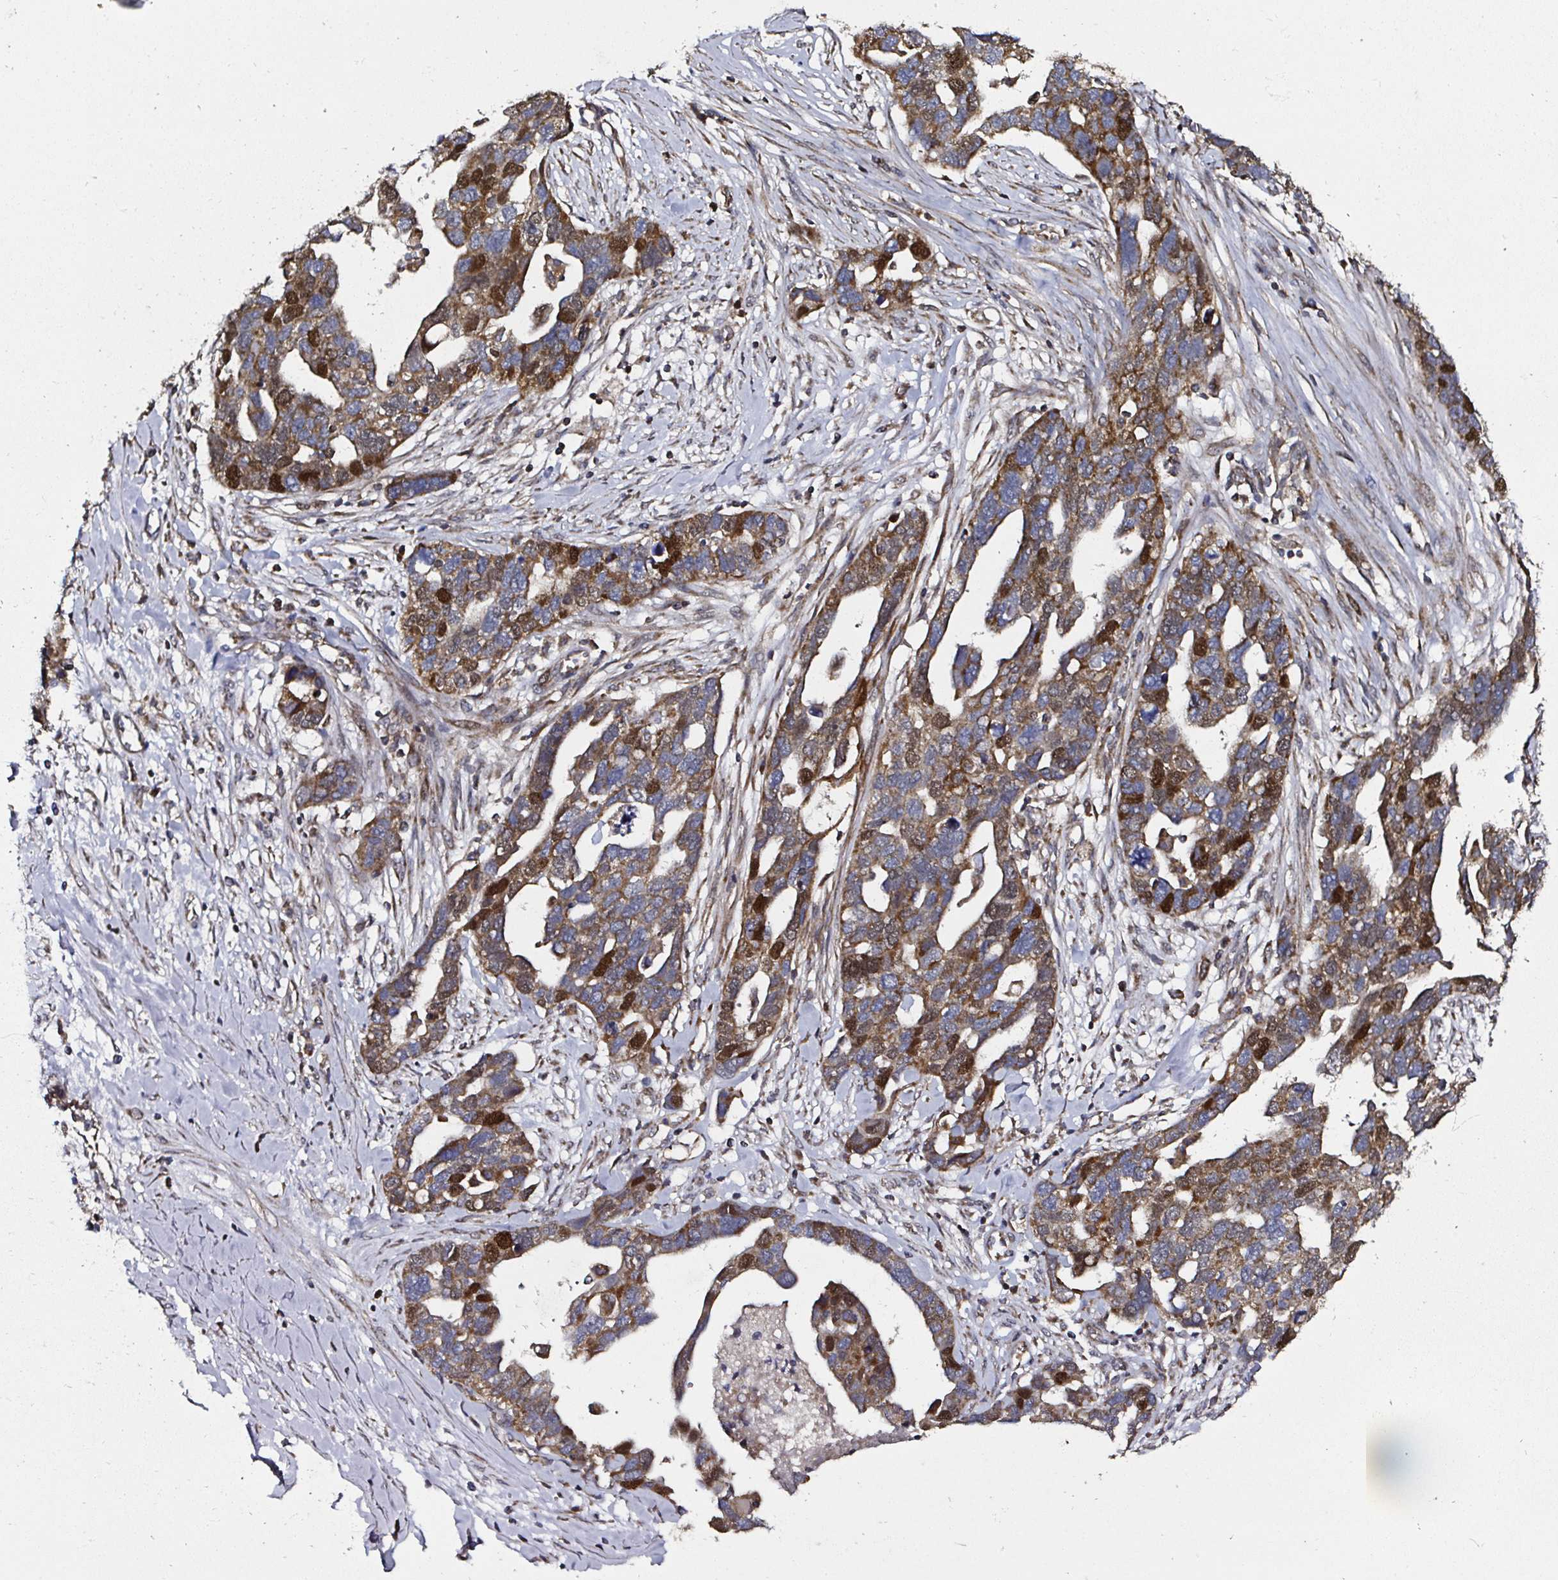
{"staining": {"intensity": "strong", "quantity": ">75%", "location": "cytoplasmic/membranous,nuclear"}, "tissue": "ovarian cancer", "cell_type": "Tumor cells", "image_type": "cancer", "snomed": [{"axis": "morphology", "description": "Cystadenocarcinoma, serous, NOS"}, {"axis": "topography", "description": "Ovary"}], "caption": "Protein expression analysis of serous cystadenocarcinoma (ovarian) displays strong cytoplasmic/membranous and nuclear expression in about >75% of tumor cells.", "gene": "ATAD3B", "patient": {"sex": "female", "age": 54}}